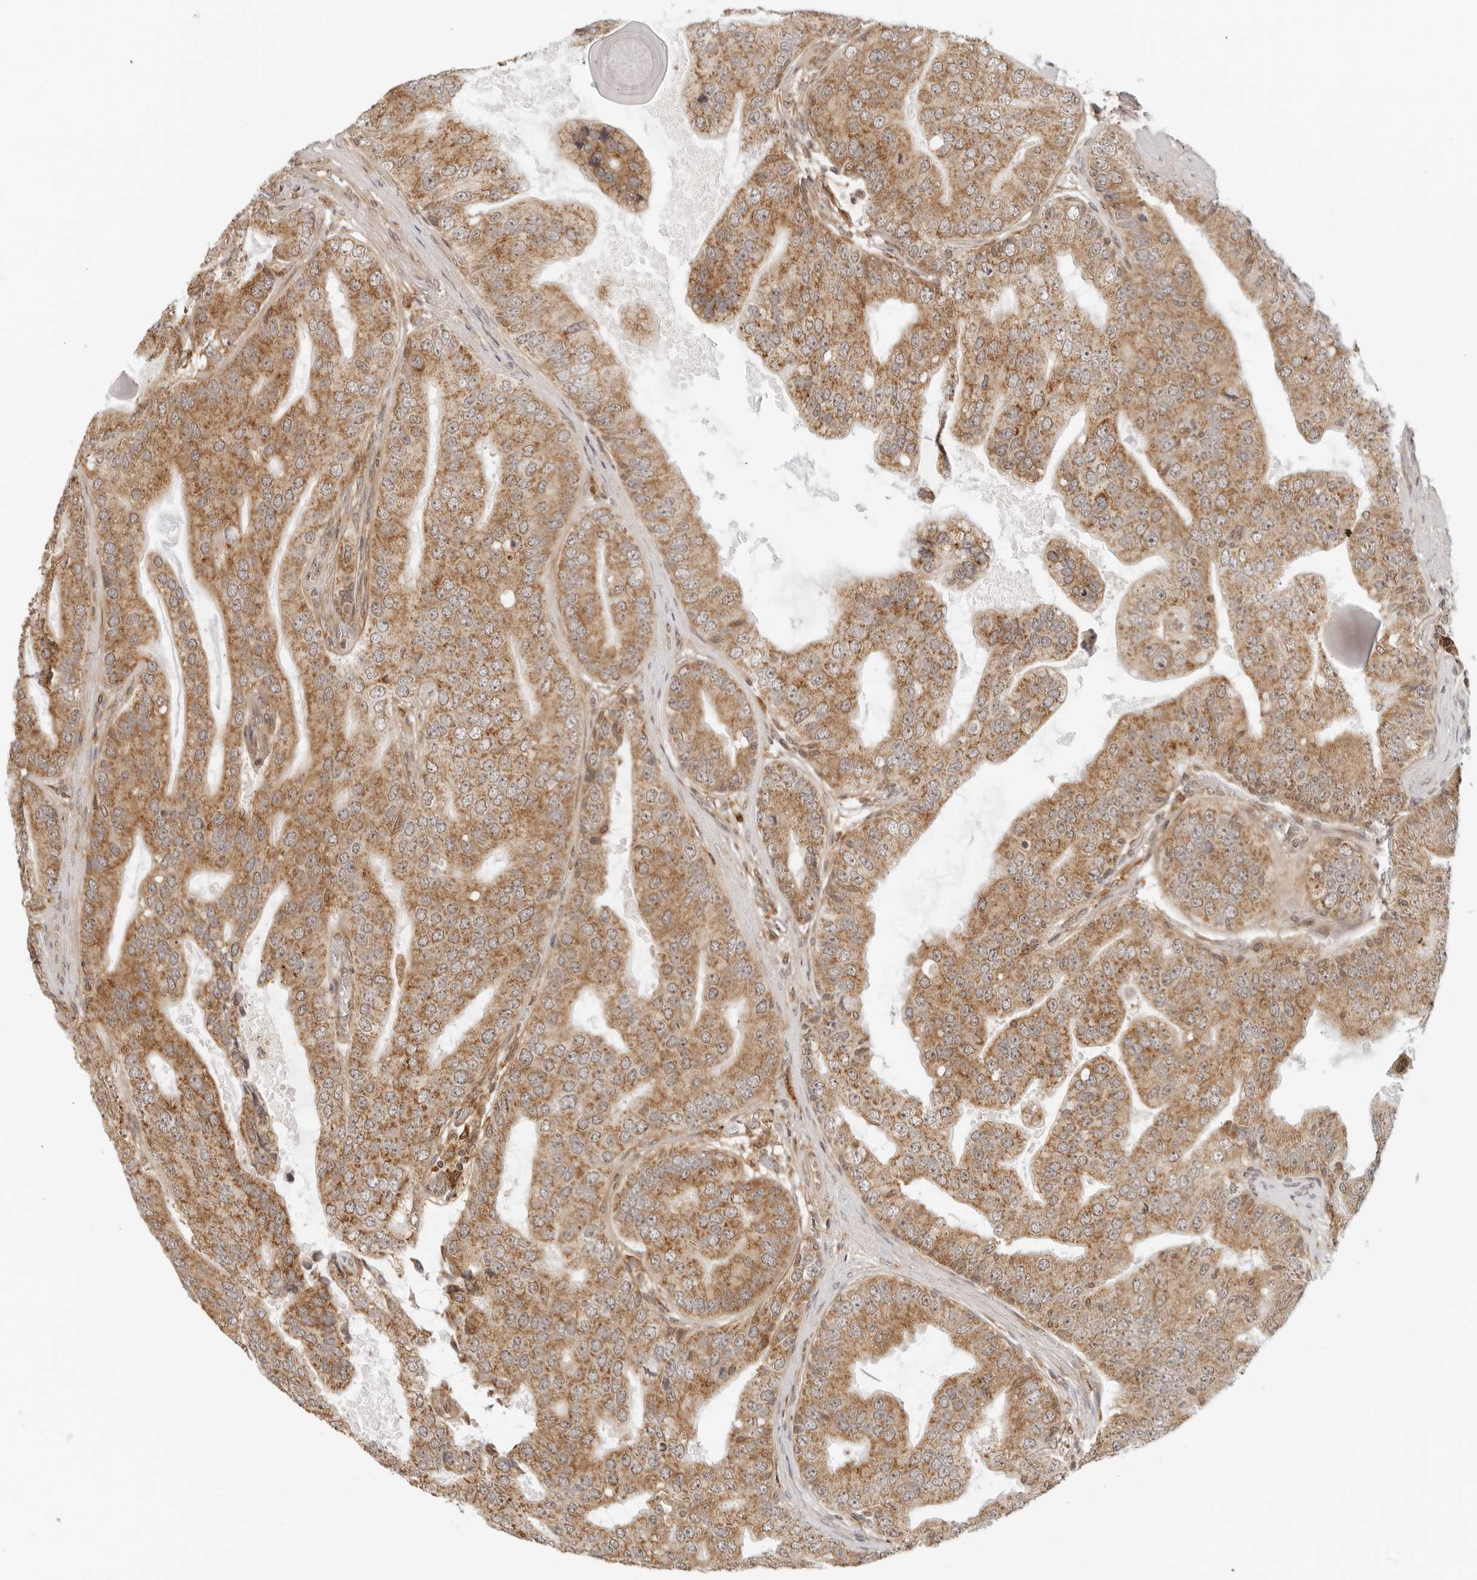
{"staining": {"intensity": "moderate", "quantity": ">75%", "location": "cytoplasmic/membranous"}, "tissue": "prostate cancer", "cell_type": "Tumor cells", "image_type": "cancer", "snomed": [{"axis": "morphology", "description": "Adenocarcinoma, High grade"}, {"axis": "topography", "description": "Prostate"}], "caption": "Immunohistochemical staining of human prostate adenocarcinoma (high-grade) reveals medium levels of moderate cytoplasmic/membranous protein positivity in about >75% of tumor cells.", "gene": "RC3H1", "patient": {"sex": "male", "age": 70}}